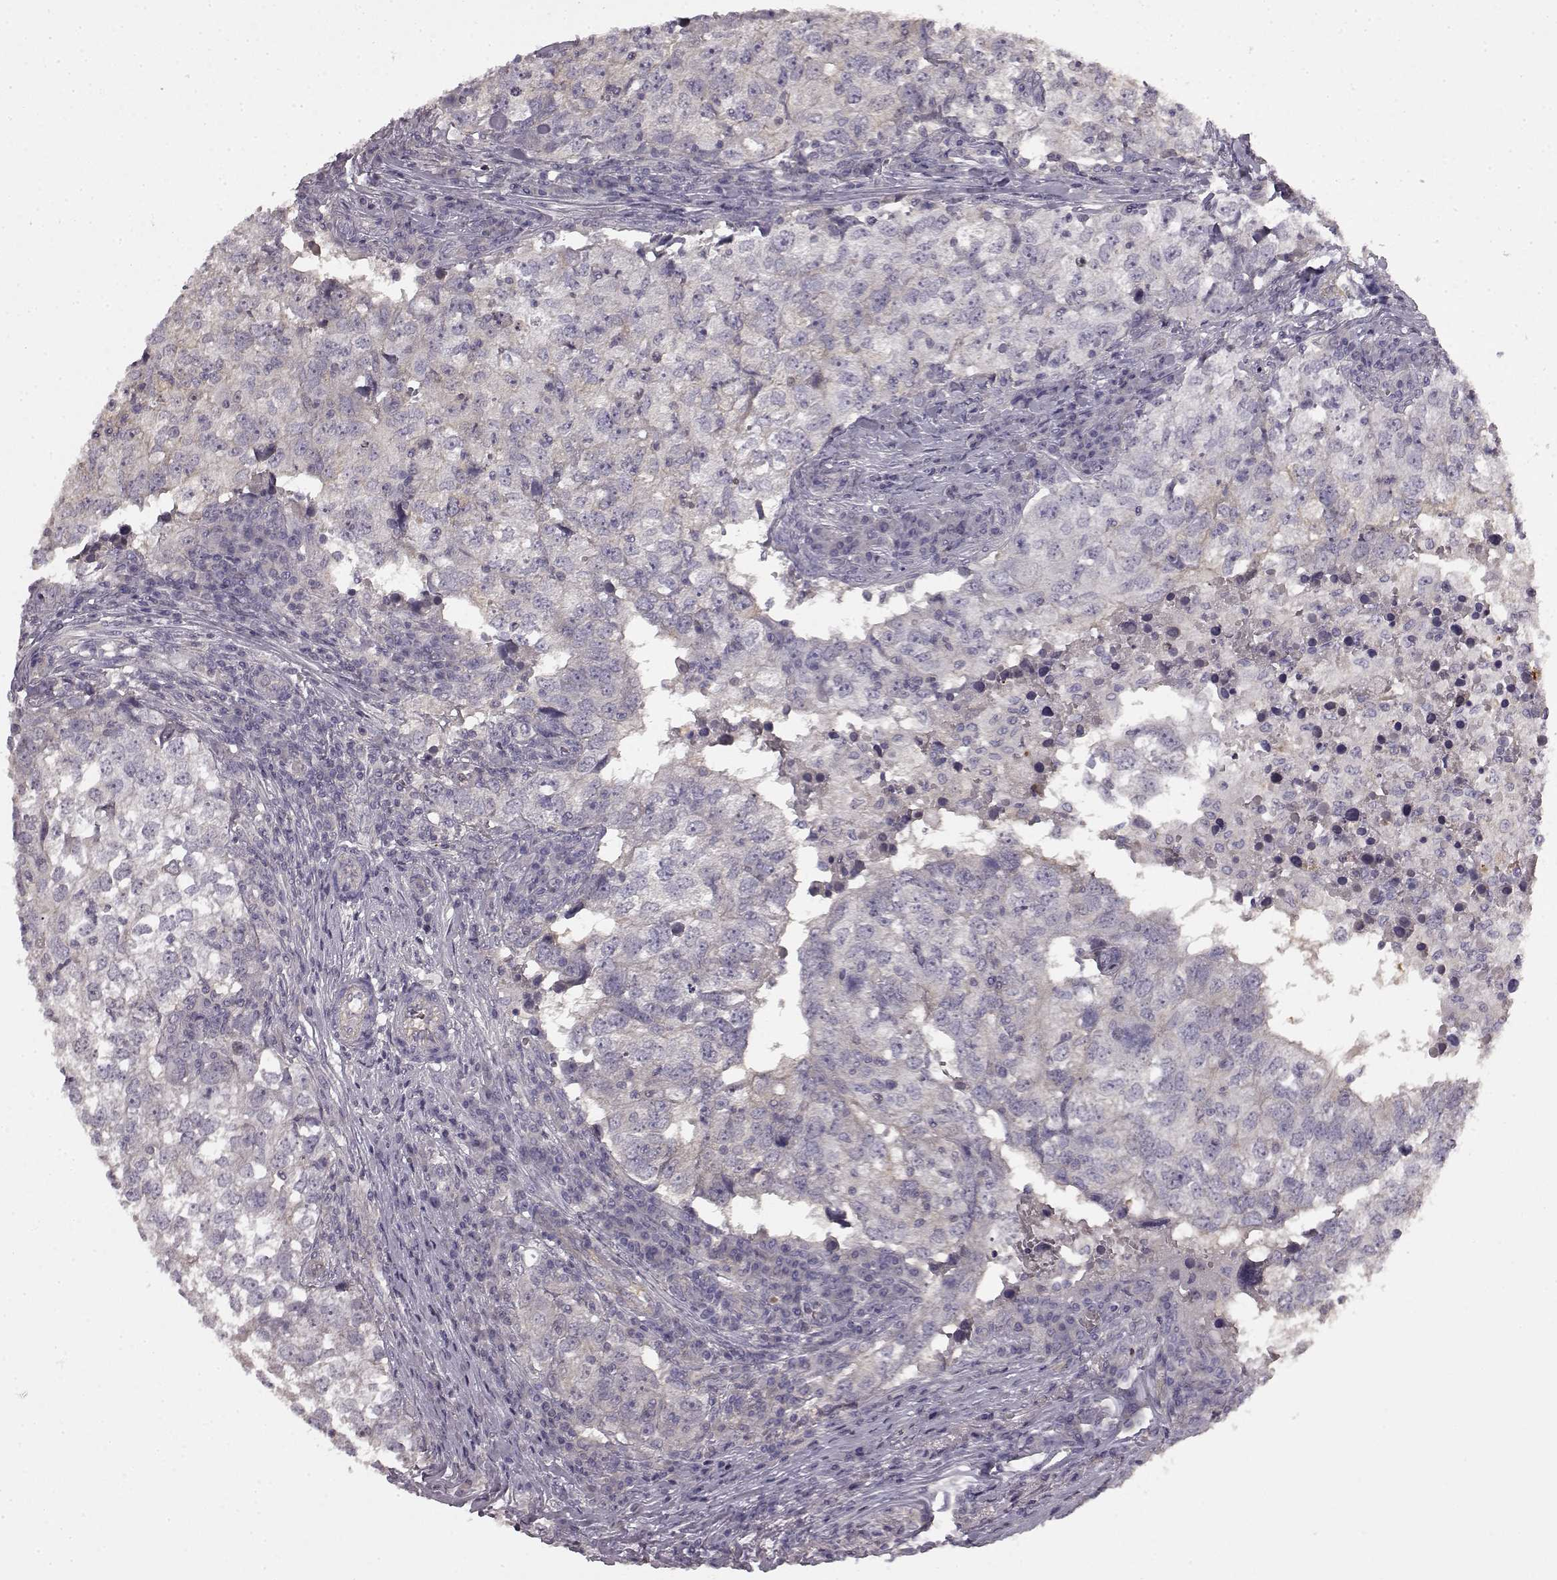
{"staining": {"intensity": "negative", "quantity": "none", "location": "none"}, "tissue": "breast cancer", "cell_type": "Tumor cells", "image_type": "cancer", "snomed": [{"axis": "morphology", "description": "Duct carcinoma"}, {"axis": "topography", "description": "Breast"}], "caption": "The immunohistochemistry (IHC) micrograph has no significant staining in tumor cells of breast cancer tissue.", "gene": "KRT85", "patient": {"sex": "female", "age": 30}}